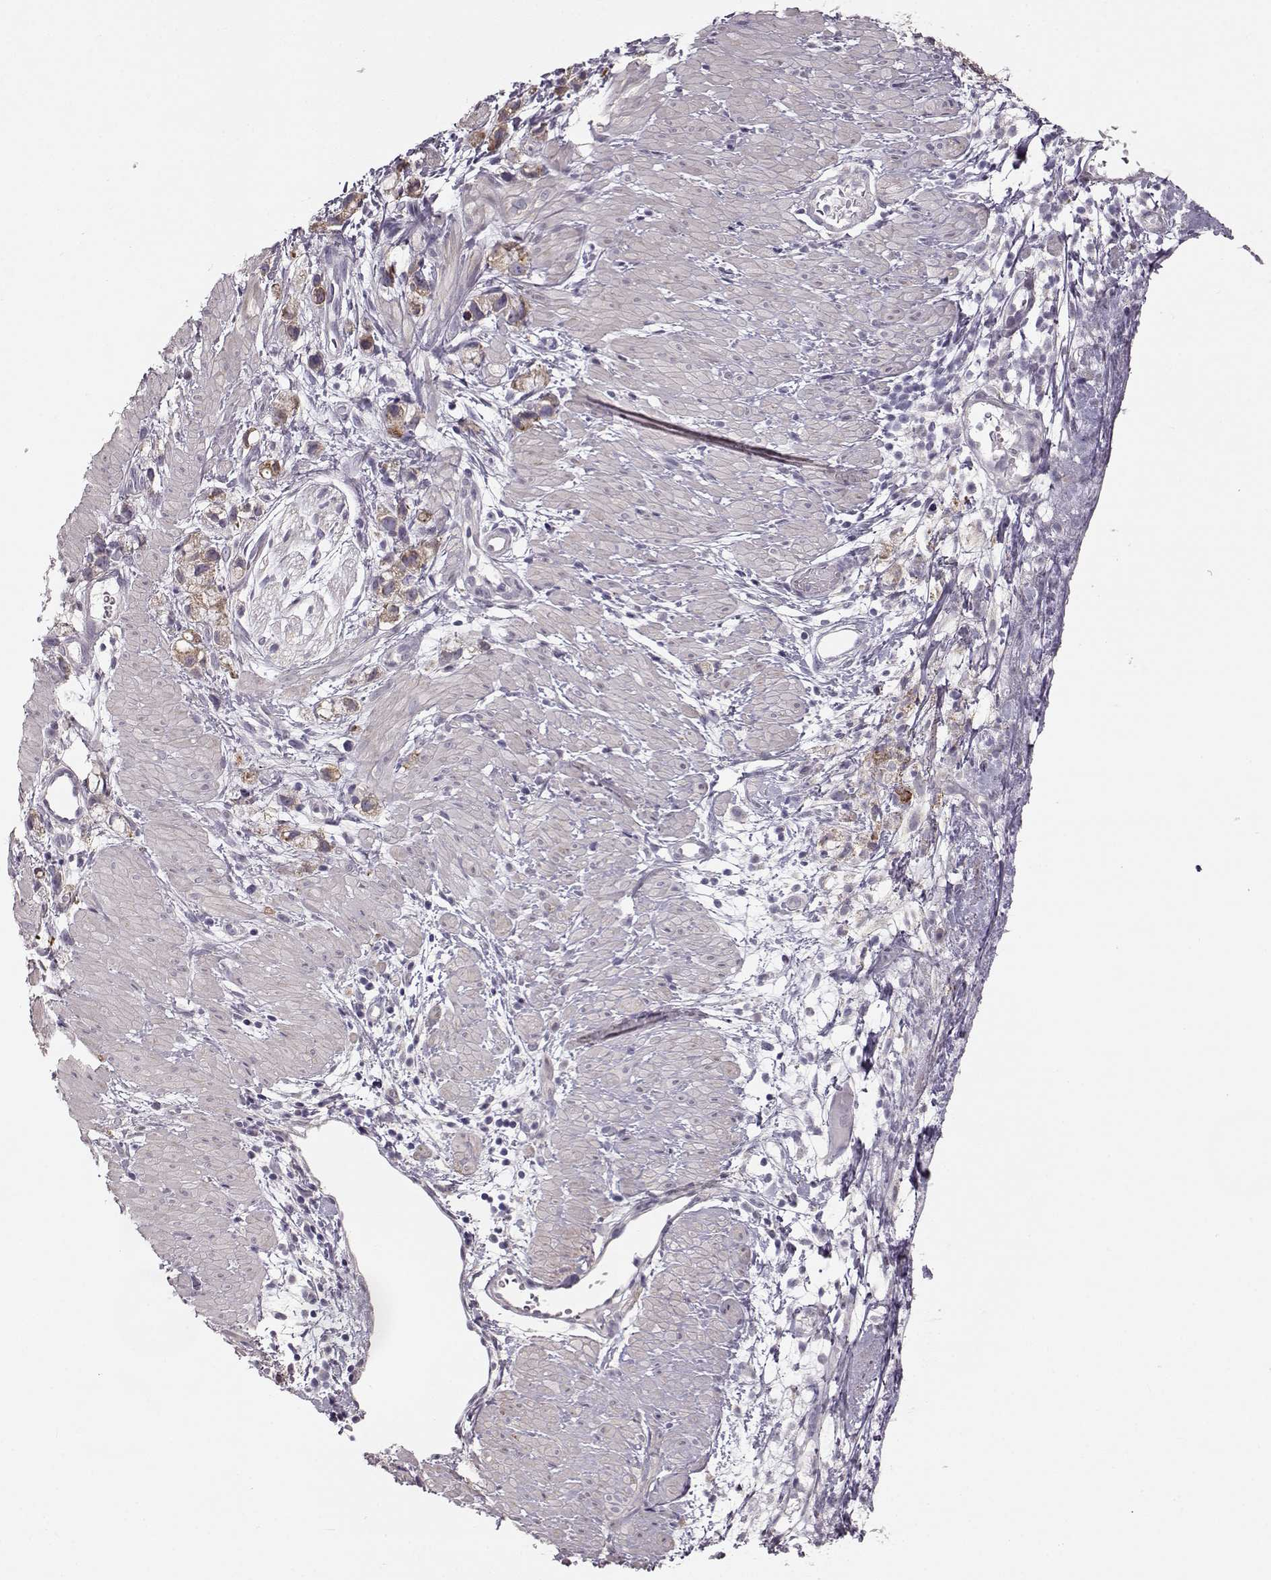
{"staining": {"intensity": "weak", "quantity": "25%-75%", "location": "cytoplasmic/membranous"}, "tissue": "stomach cancer", "cell_type": "Tumor cells", "image_type": "cancer", "snomed": [{"axis": "morphology", "description": "Adenocarcinoma, NOS"}, {"axis": "topography", "description": "Stomach"}], "caption": "IHC image of human stomach cancer (adenocarcinoma) stained for a protein (brown), which displays low levels of weak cytoplasmic/membranous staining in approximately 25%-75% of tumor cells.", "gene": "MAP6D1", "patient": {"sex": "female", "age": 59}}